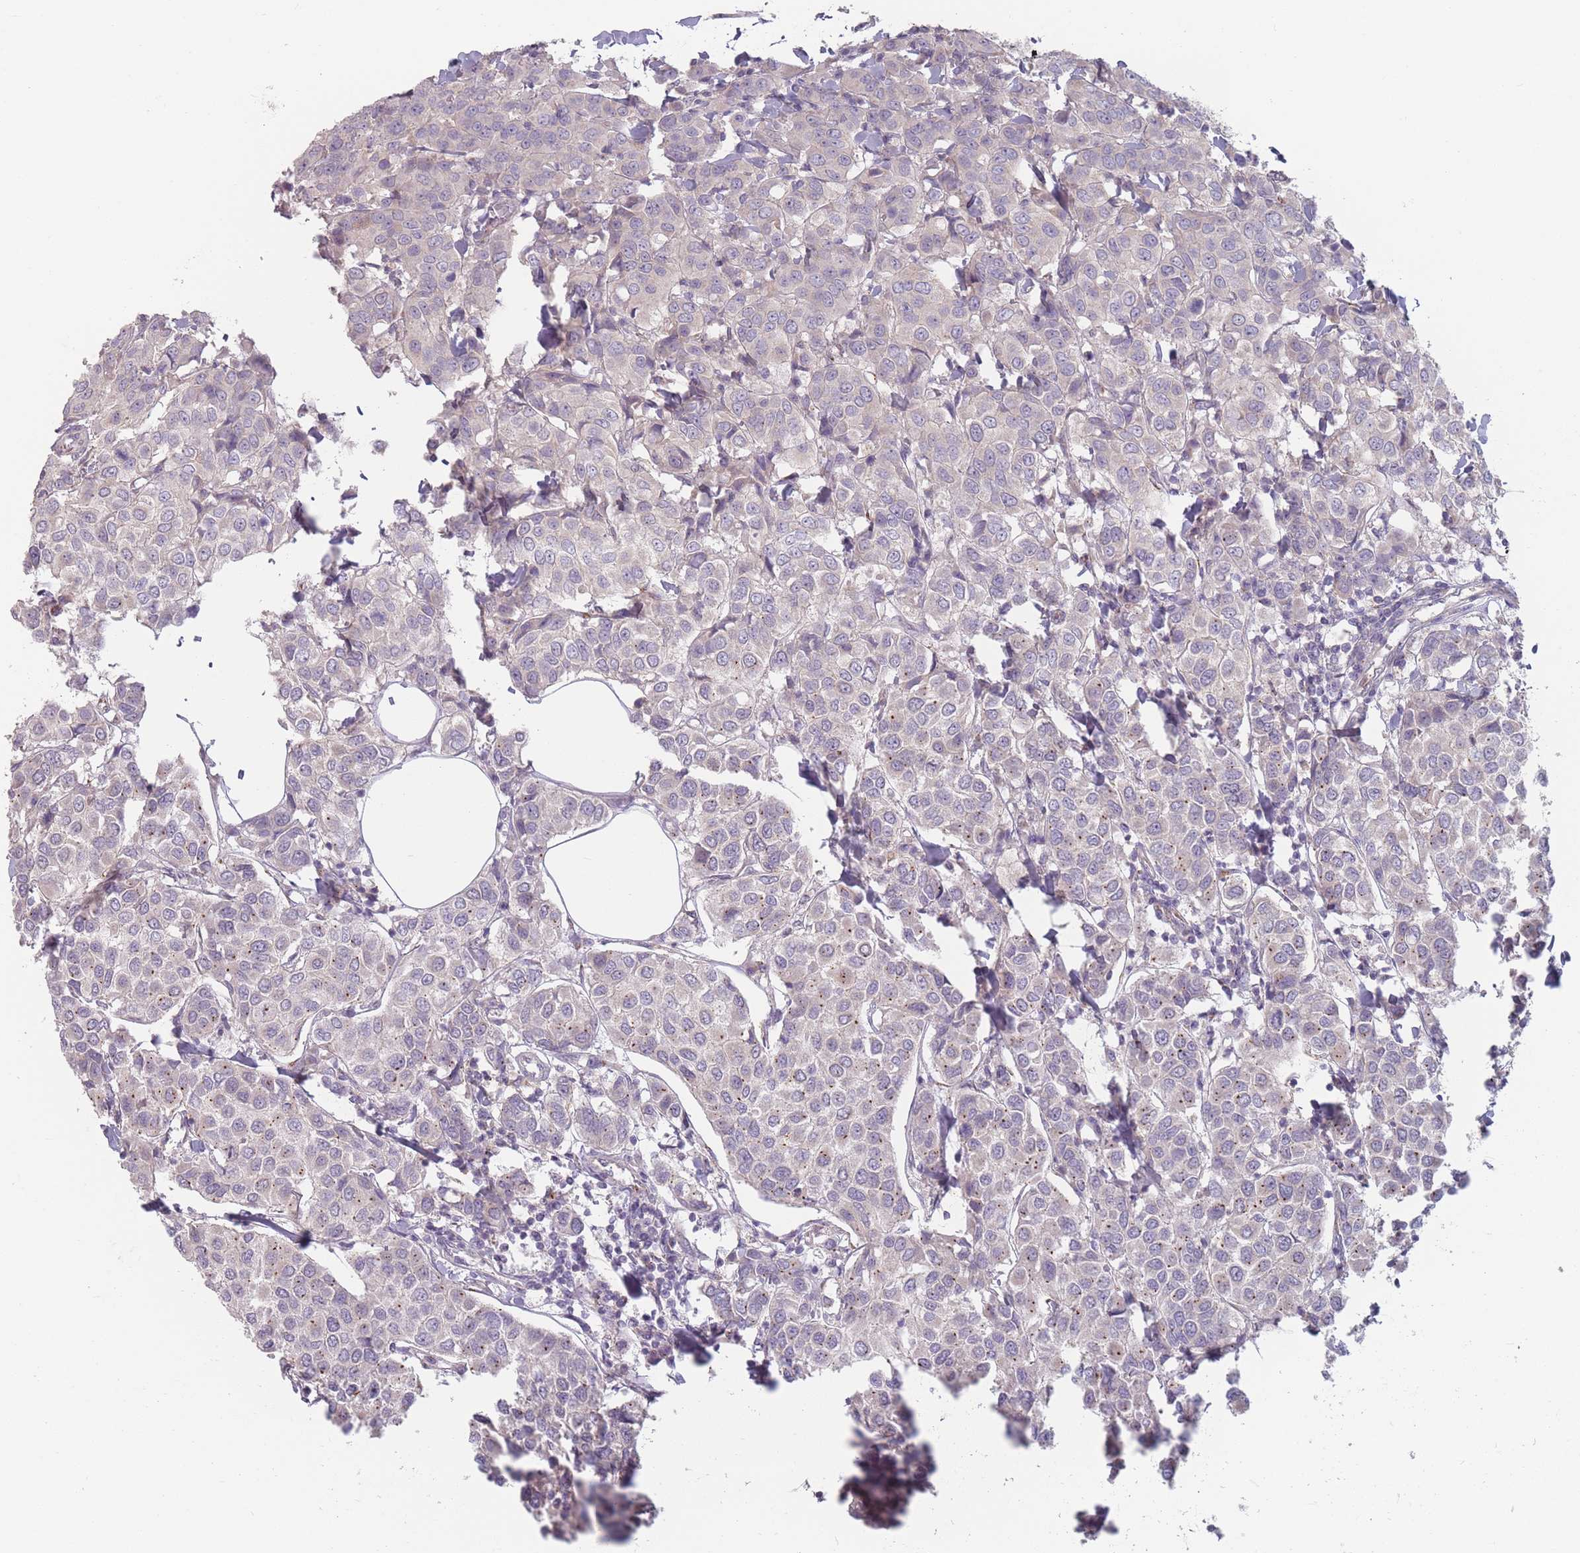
{"staining": {"intensity": "weak", "quantity": "<25%", "location": "cytoplasmic/membranous"}, "tissue": "breast cancer", "cell_type": "Tumor cells", "image_type": "cancer", "snomed": [{"axis": "morphology", "description": "Duct carcinoma"}, {"axis": "topography", "description": "Breast"}], "caption": "A histopathology image of breast cancer (intraductal carcinoma) stained for a protein exhibits no brown staining in tumor cells.", "gene": "AKAIN1", "patient": {"sex": "female", "age": 55}}